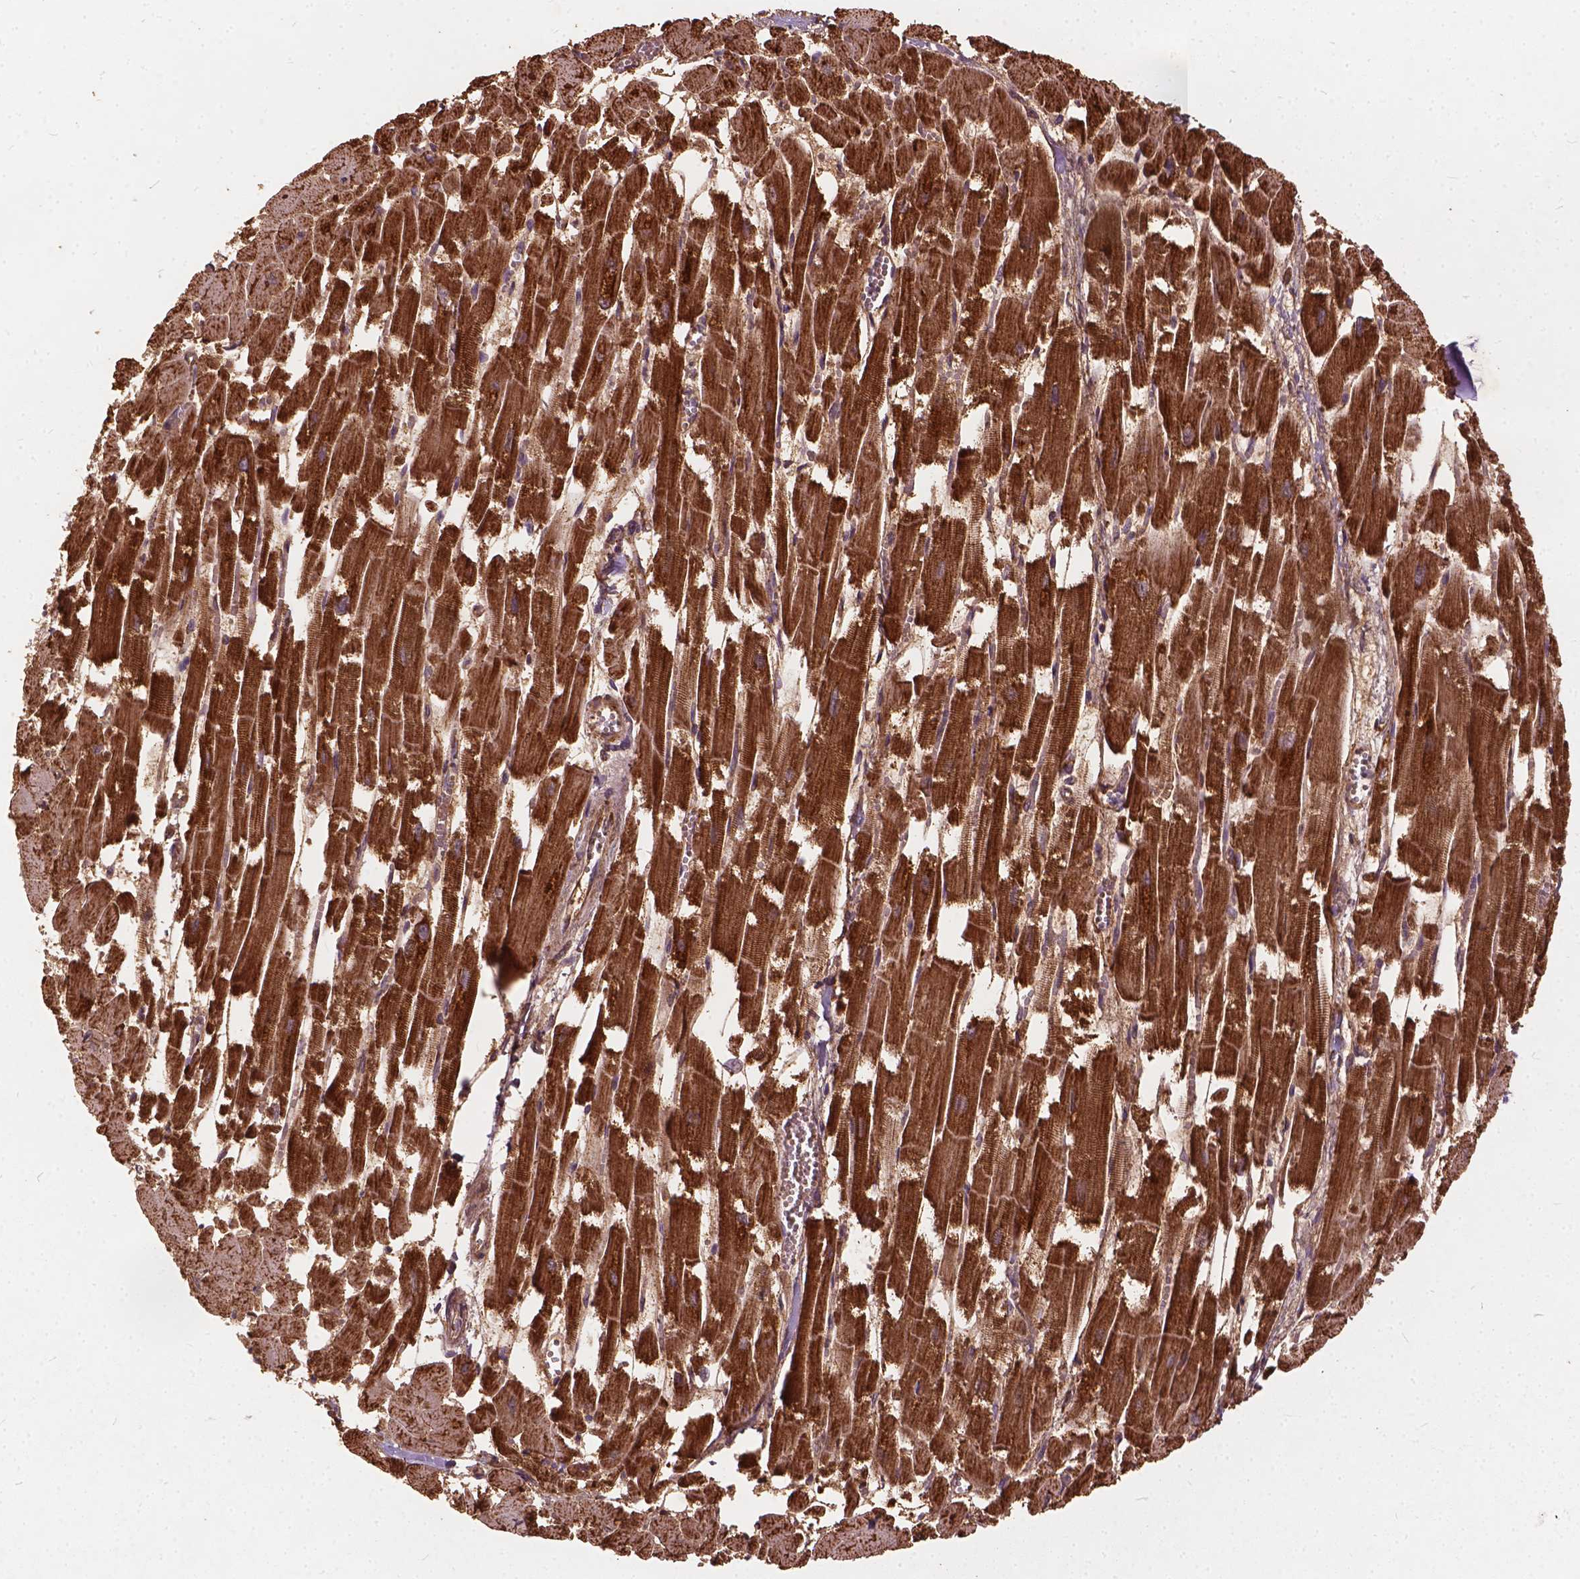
{"staining": {"intensity": "strong", "quantity": ">75%", "location": "cytoplasmic/membranous"}, "tissue": "heart muscle", "cell_type": "Cardiomyocytes", "image_type": "normal", "snomed": [{"axis": "morphology", "description": "Normal tissue, NOS"}, {"axis": "topography", "description": "Heart"}], "caption": "Unremarkable heart muscle was stained to show a protein in brown. There is high levels of strong cytoplasmic/membranous staining in about >75% of cardiomyocytes.", "gene": "UBXN2A", "patient": {"sex": "female", "age": 52}}